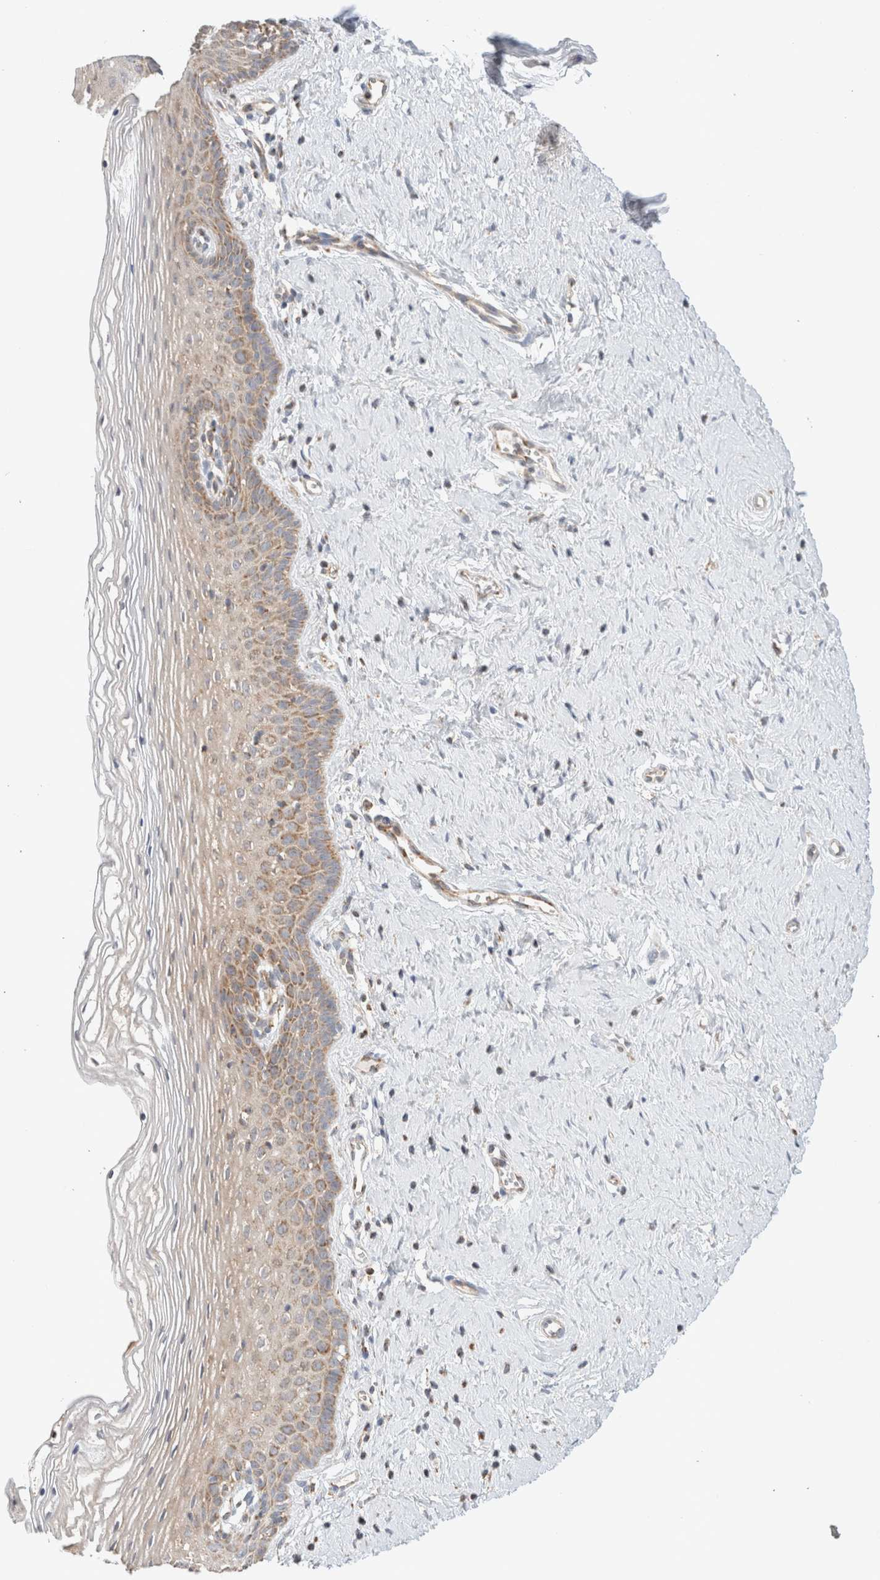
{"staining": {"intensity": "moderate", "quantity": "25%-75%", "location": "cytoplasmic/membranous"}, "tissue": "vagina", "cell_type": "Squamous epithelial cells", "image_type": "normal", "snomed": [{"axis": "morphology", "description": "Normal tissue, NOS"}, {"axis": "topography", "description": "Vagina"}], "caption": "Human vagina stained for a protein (brown) displays moderate cytoplasmic/membranous positive staining in approximately 25%-75% of squamous epithelial cells.", "gene": "MRM3", "patient": {"sex": "female", "age": 32}}